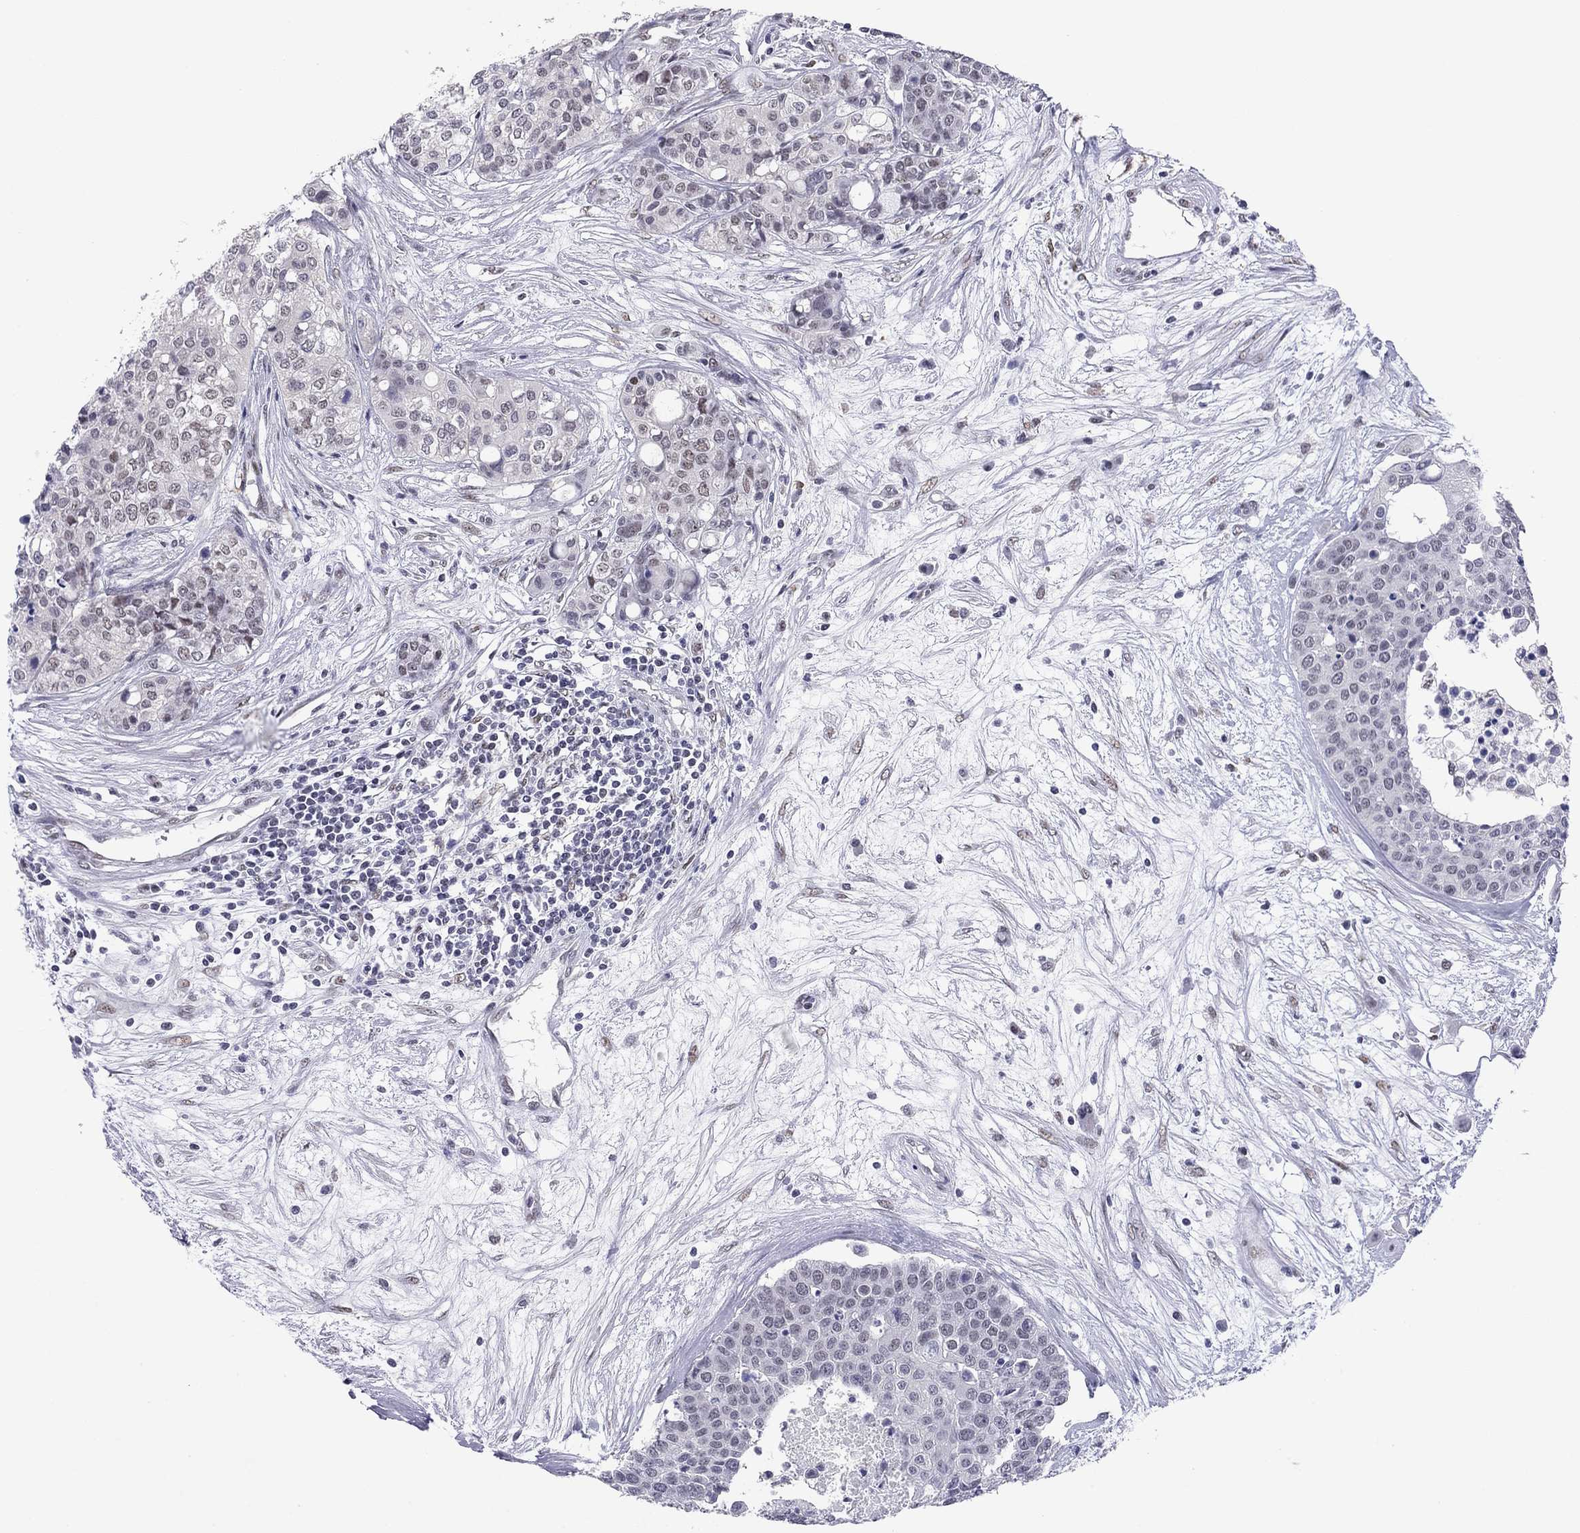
{"staining": {"intensity": "negative", "quantity": "none", "location": "none"}, "tissue": "carcinoid", "cell_type": "Tumor cells", "image_type": "cancer", "snomed": [{"axis": "morphology", "description": "Carcinoid, malignant, NOS"}, {"axis": "topography", "description": "Colon"}], "caption": "Protein analysis of carcinoid (malignant) reveals no significant expression in tumor cells.", "gene": "DOT1L", "patient": {"sex": "male", "age": 81}}